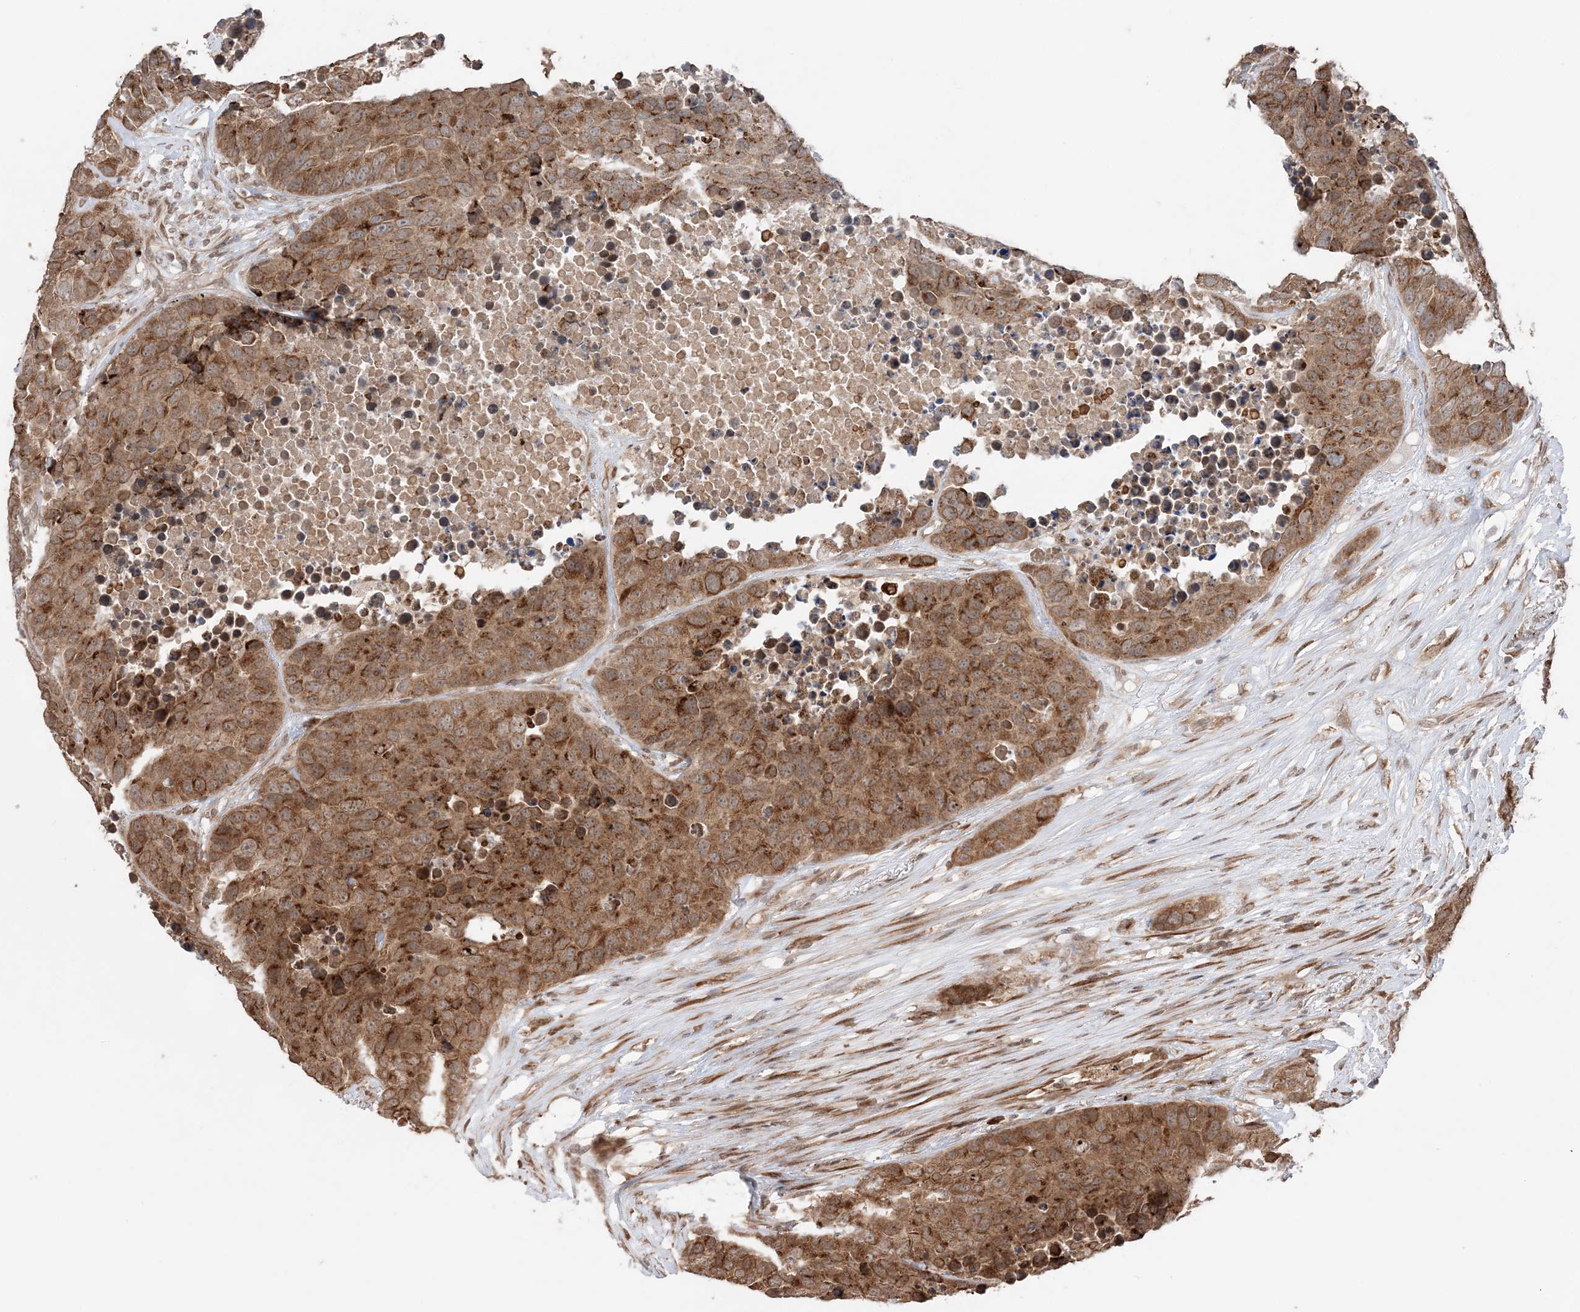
{"staining": {"intensity": "strong", "quantity": ">75%", "location": "cytoplasmic/membranous"}, "tissue": "carcinoid", "cell_type": "Tumor cells", "image_type": "cancer", "snomed": [{"axis": "morphology", "description": "Carcinoid, malignant, NOS"}, {"axis": "topography", "description": "Lung"}], "caption": "Carcinoid (malignant) stained for a protein (brown) displays strong cytoplasmic/membranous positive positivity in approximately >75% of tumor cells.", "gene": "TMED10", "patient": {"sex": "male", "age": 60}}